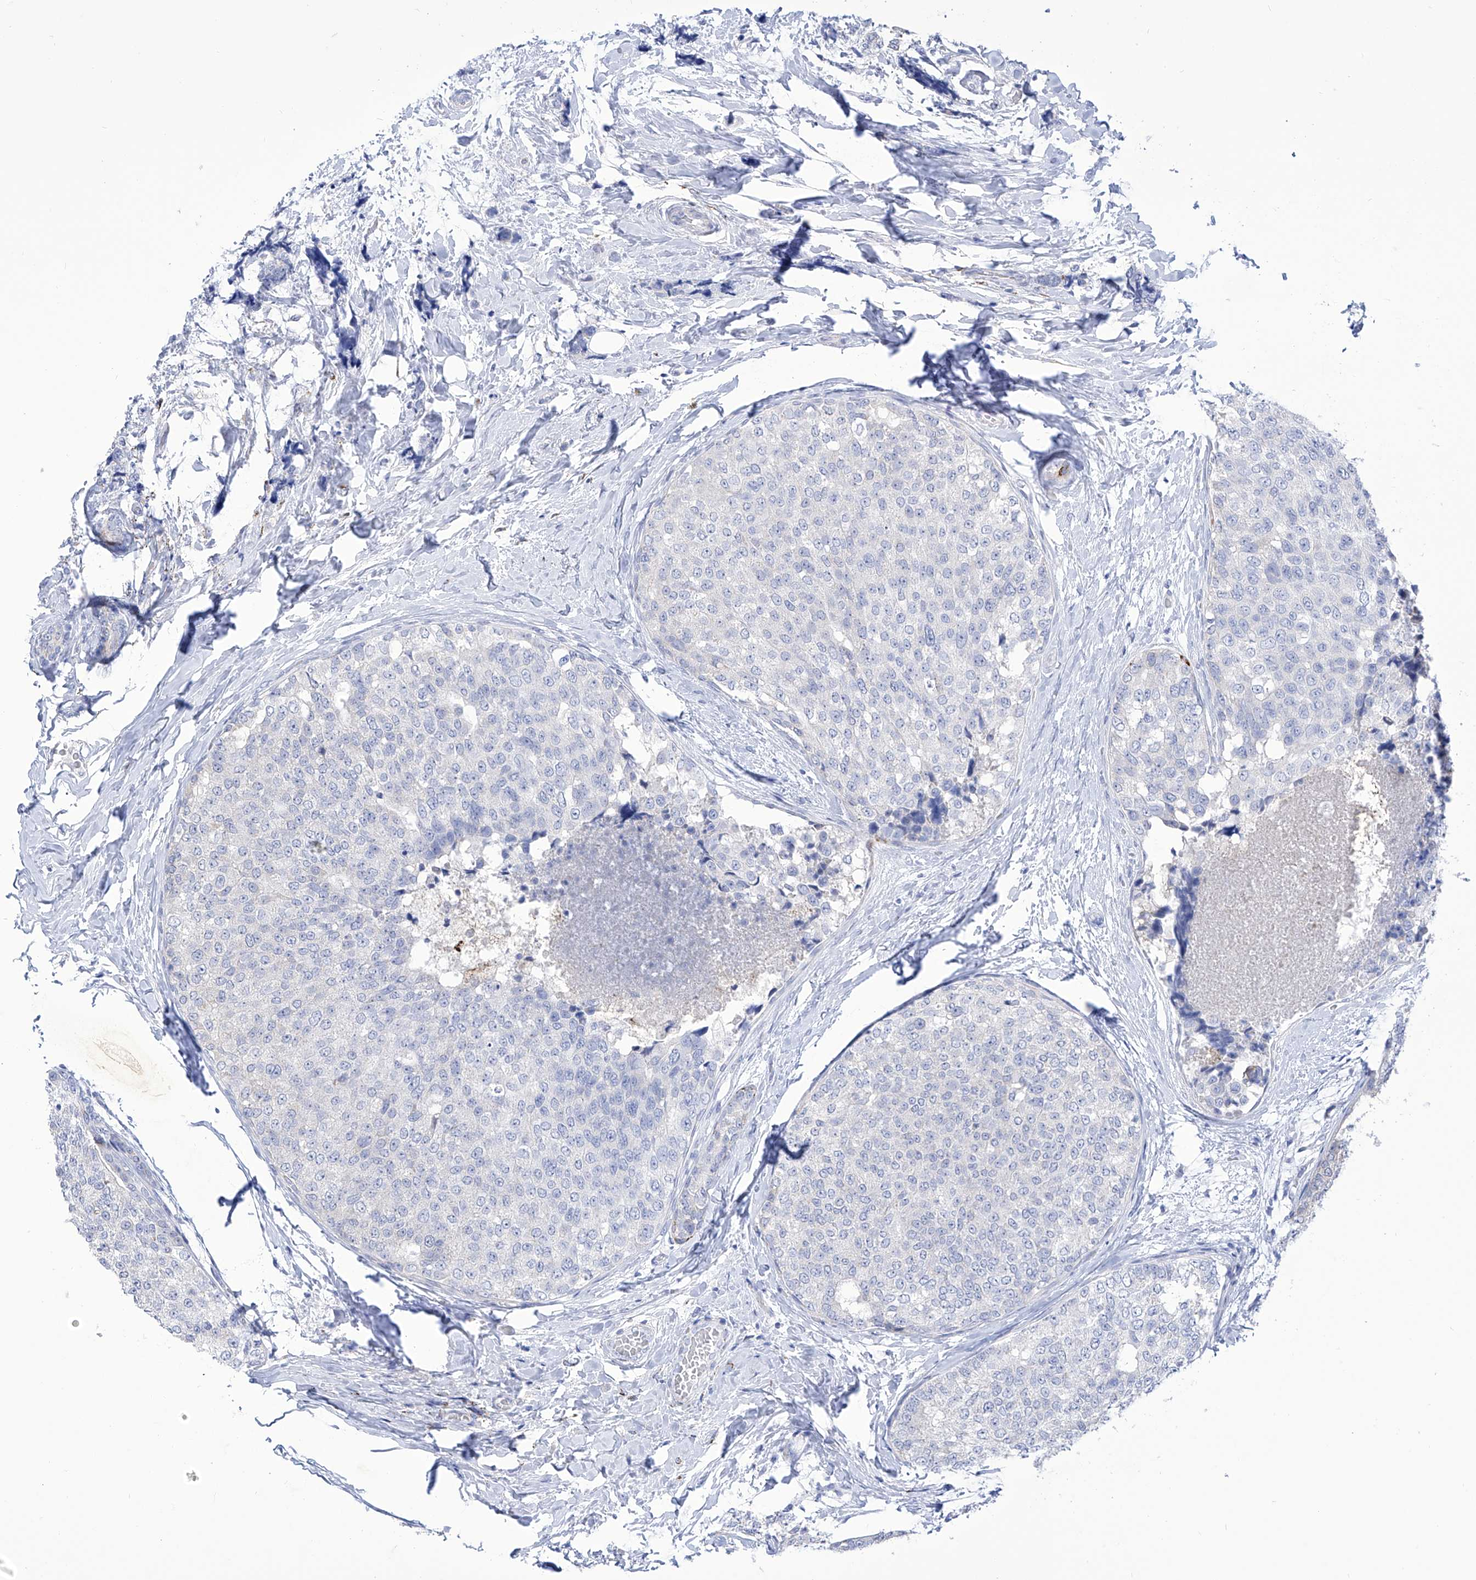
{"staining": {"intensity": "negative", "quantity": "none", "location": "none"}, "tissue": "breast cancer", "cell_type": "Tumor cells", "image_type": "cancer", "snomed": [{"axis": "morphology", "description": "Normal tissue, NOS"}, {"axis": "morphology", "description": "Duct carcinoma"}, {"axis": "topography", "description": "Breast"}], "caption": "This is an immunohistochemistry histopathology image of human breast invasive ductal carcinoma. There is no positivity in tumor cells.", "gene": "C1orf87", "patient": {"sex": "female", "age": 43}}